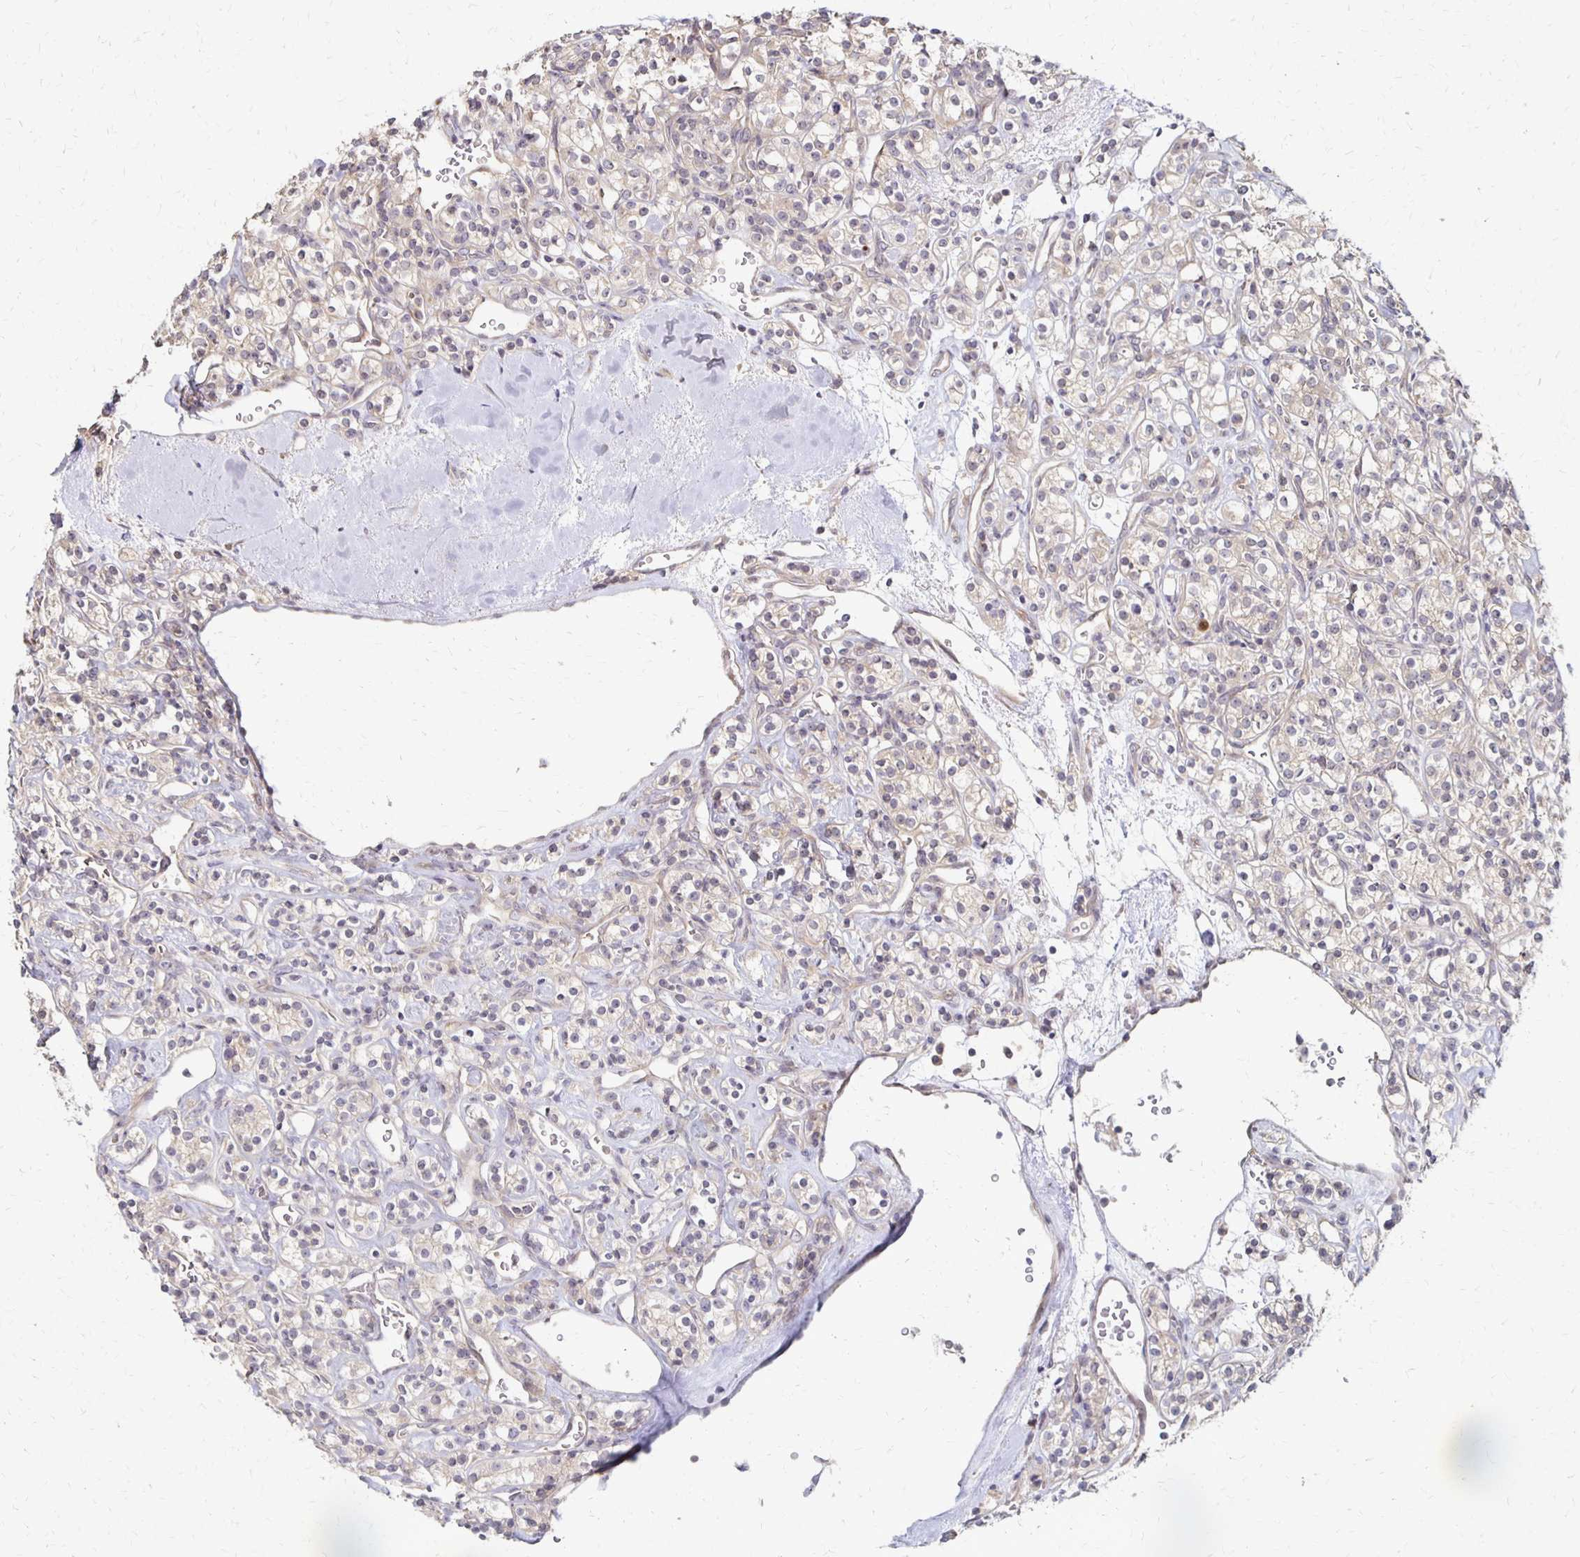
{"staining": {"intensity": "weak", "quantity": "25%-75%", "location": "cytoplasmic/membranous"}, "tissue": "renal cancer", "cell_type": "Tumor cells", "image_type": "cancer", "snomed": [{"axis": "morphology", "description": "Adenocarcinoma, NOS"}, {"axis": "topography", "description": "Kidney"}], "caption": "IHC image of neoplastic tissue: human renal cancer stained using IHC reveals low levels of weak protein expression localized specifically in the cytoplasmic/membranous of tumor cells, appearing as a cytoplasmic/membranous brown color.", "gene": "PRKCB", "patient": {"sex": "male", "age": 77}}